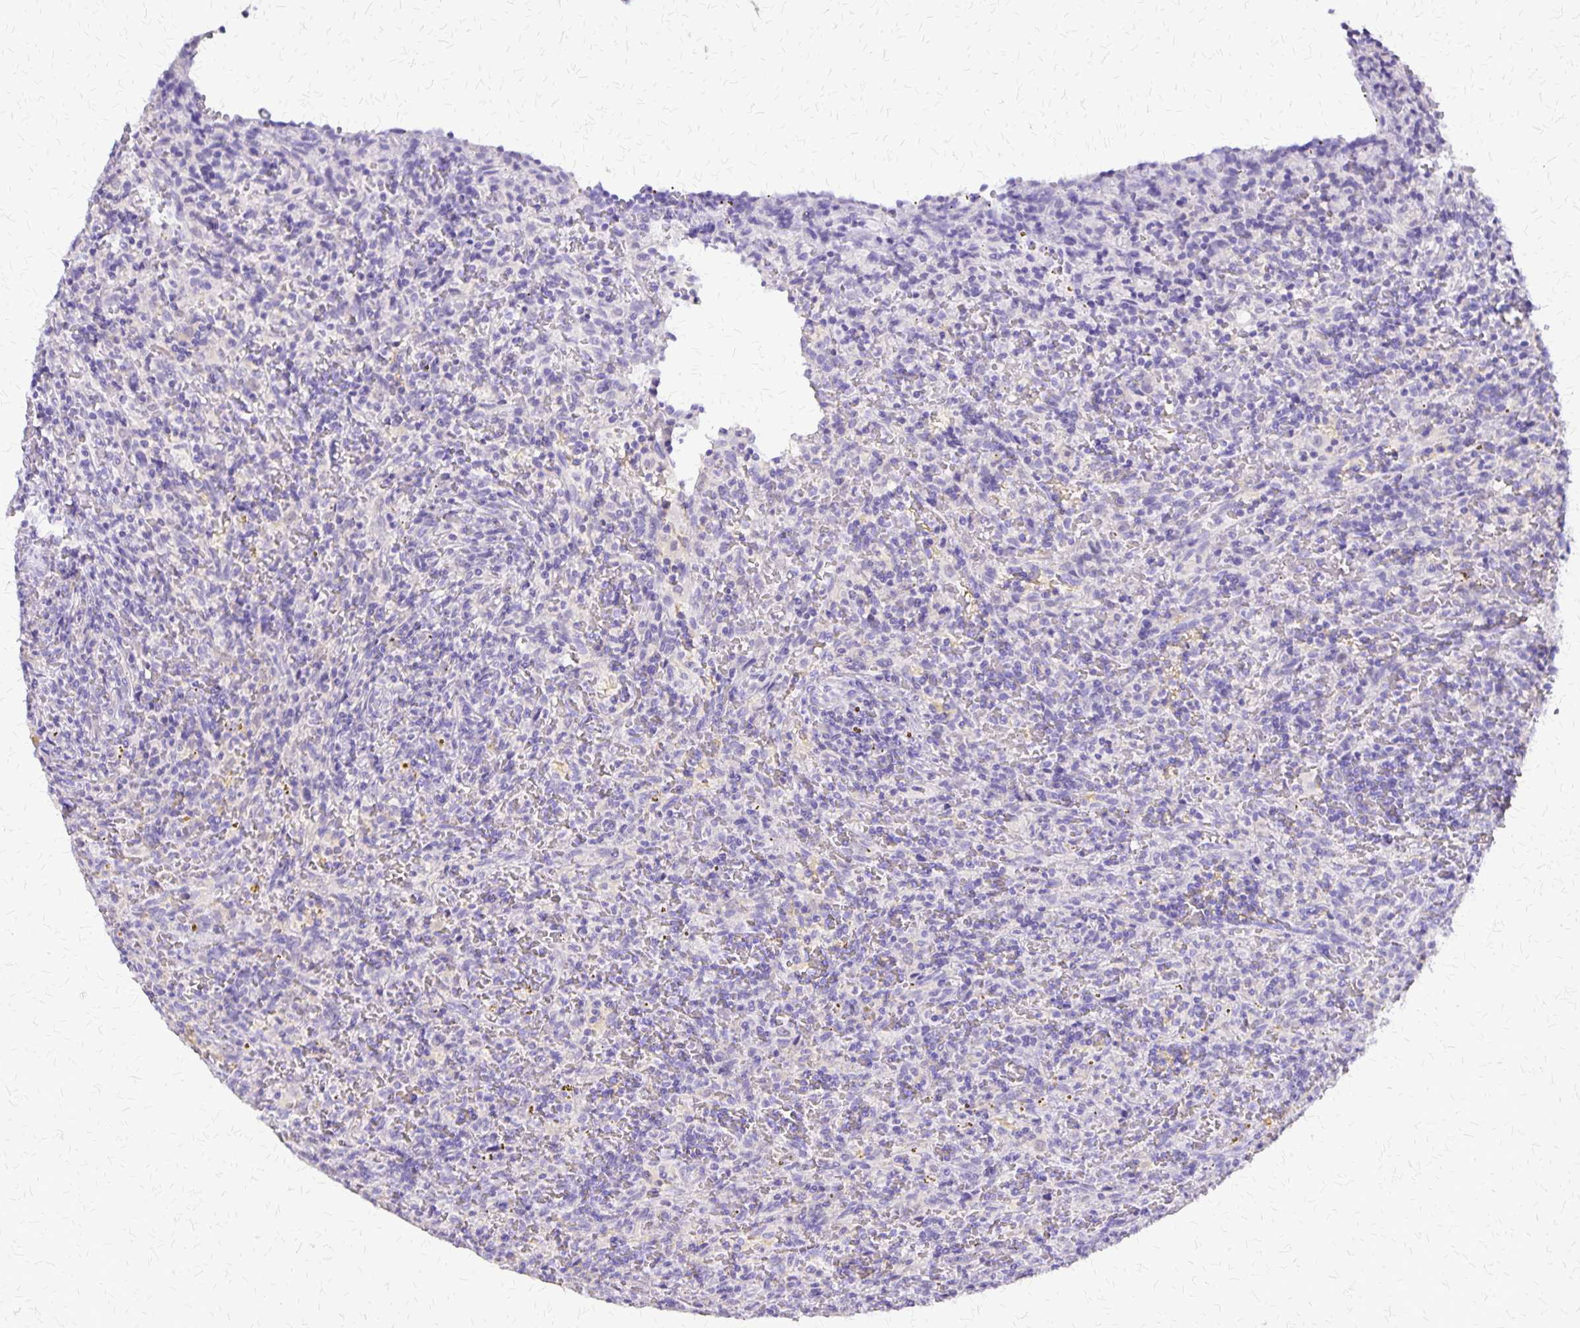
{"staining": {"intensity": "negative", "quantity": "none", "location": "none"}, "tissue": "lymphoma", "cell_type": "Tumor cells", "image_type": "cancer", "snomed": [{"axis": "morphology", "description": "Malignant lymphoma, non-Hodgkin's type, Low grade"}, {"axis": "topography", "description": "Spleen"}], "caption": "This is an immunohistochemistry photomicrograph of human malignant lymphoma, non-Hodgkin's type (low-grade). There is no expression in tumor cells.", "gene": "SI", "patient": {"sex": "female", "age": 70}}